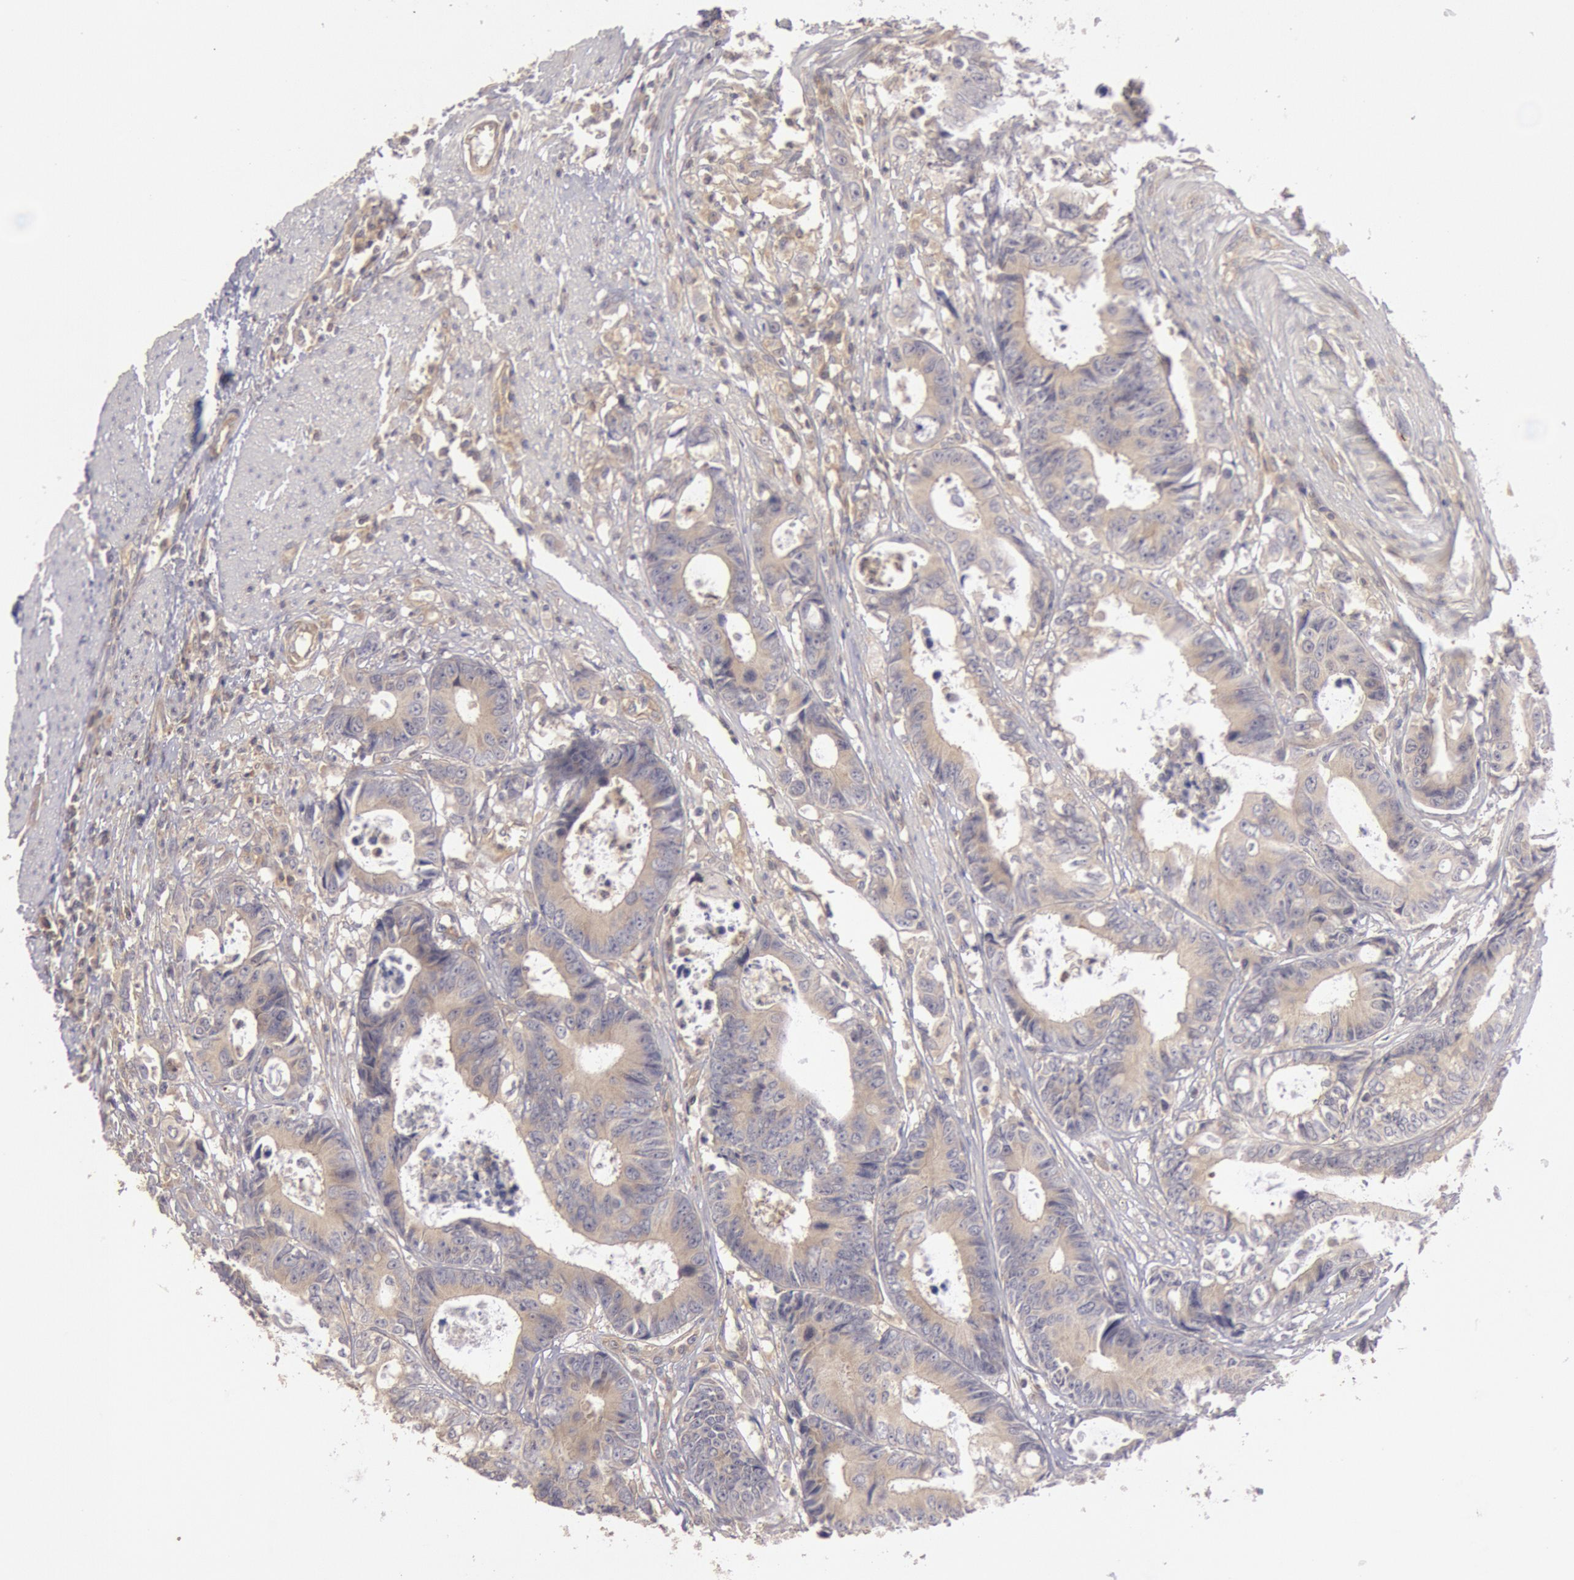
{"staining": {"intensity": "weak", "quantity": ">75%", "location": "cytoplasmic/membranous"}, "tissue": "colorectal cancer", "cell_type": "Tumor cells", "image_type": "cancer", "snomed": [{"axis": "morphology", "description": "Adenocarcinoma, NOS"}, {"axis": "topography", "description": "Rectum"}], "caption": "Human colorectal adenocarcinoma stained for a protein (brown) exhibits weak cytoplasmic/membranous positive expression in approximately >75% of tumor cells.", "gene": "PIK3R1", "patient": {"sex": "female", "age": 98}}